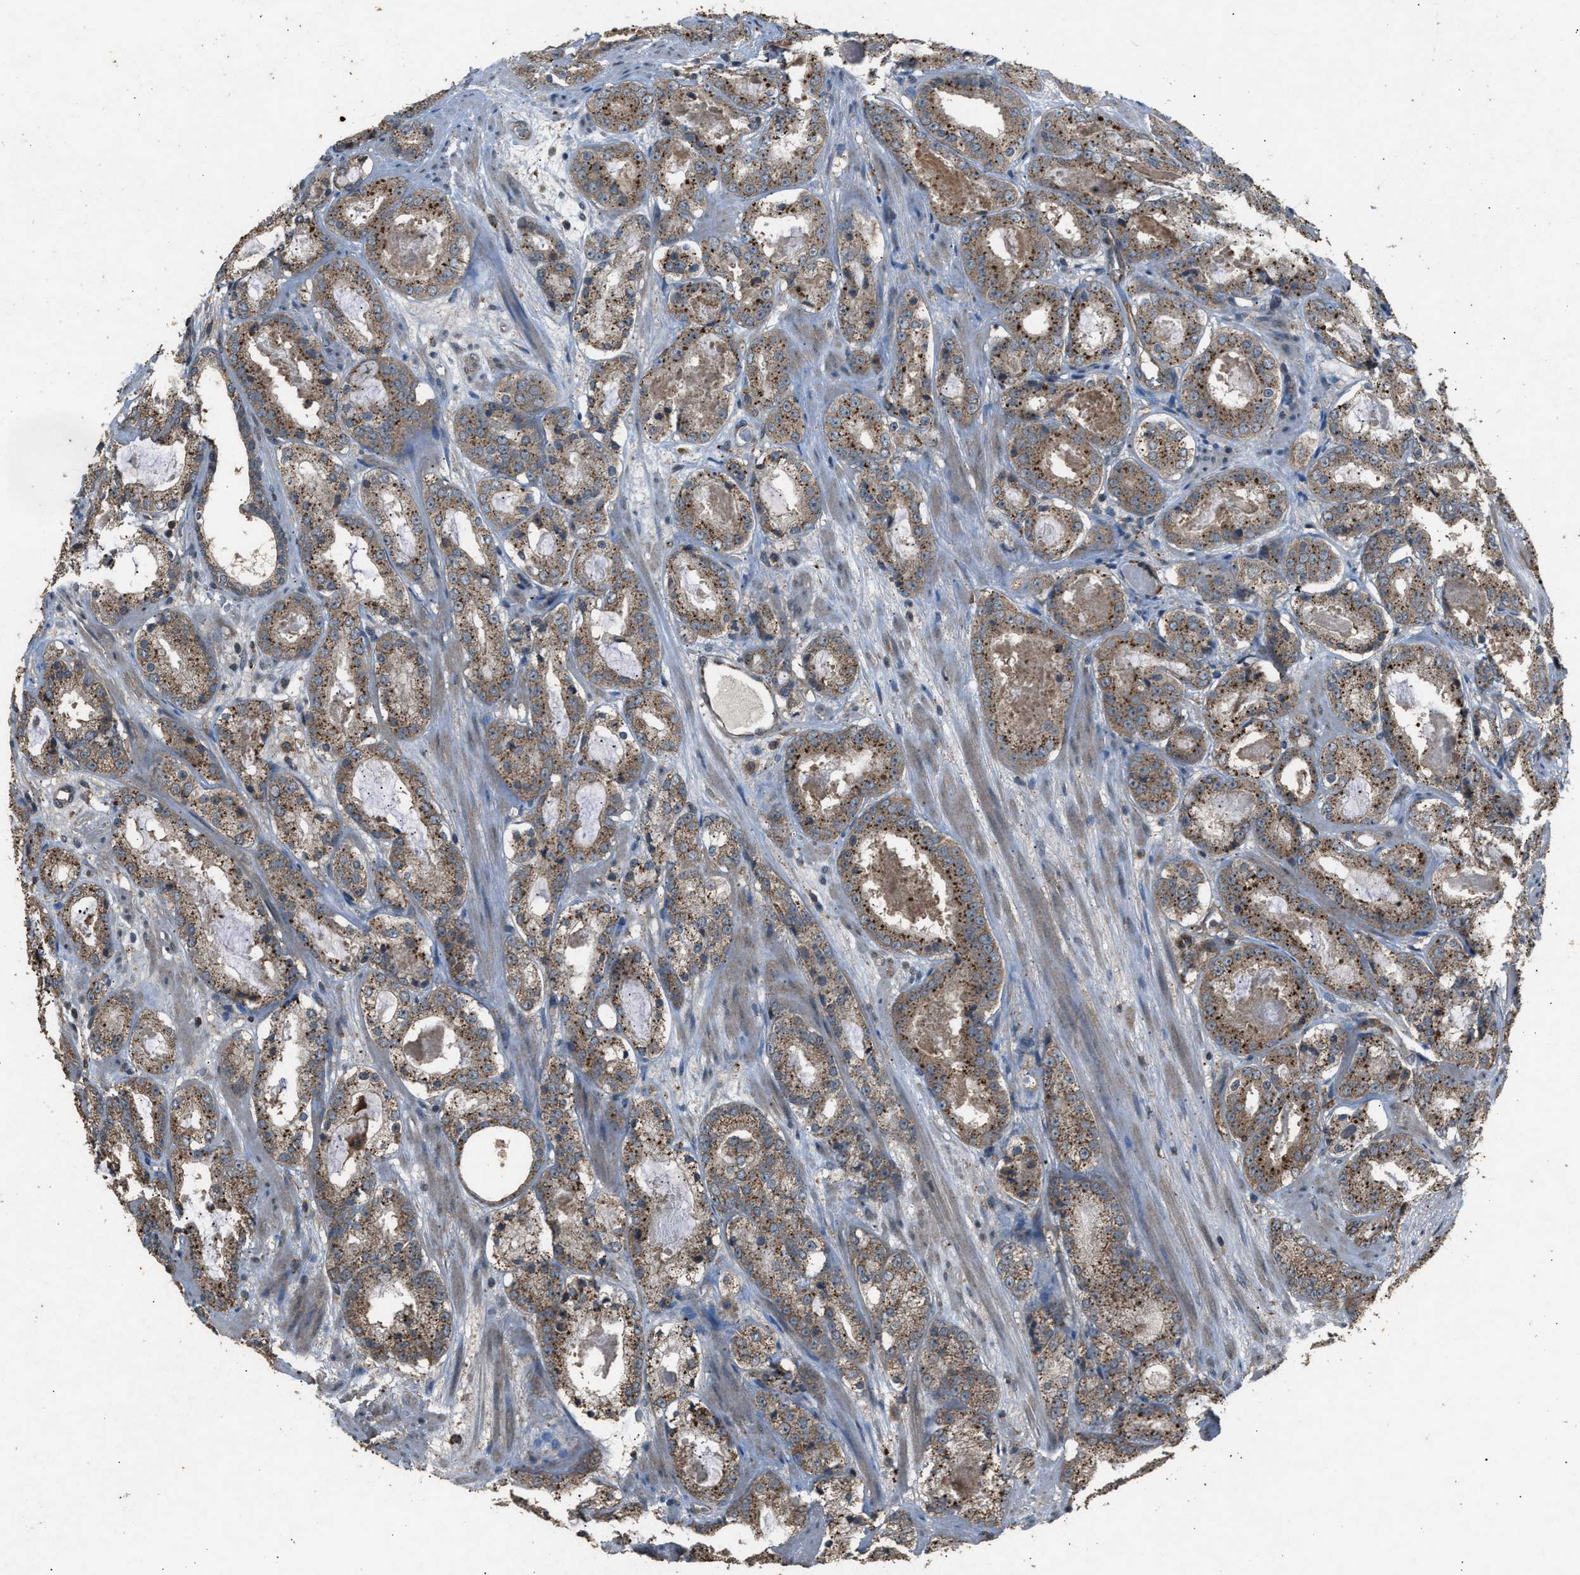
{"staining": {"intensity": "moderate", "quantity": ">75%", "location": "cytoplasmic/membranous"}, "tissue": "prostate cancer", "cell_type": "Tumor cells", "image_type": "cancer", "snomed": [{"axis": "morphology", "description": "Adenocarcinoma, Low grade"}, {"axis": "topography", "description": "Prostate"}], "caption": "The micrograph reveals a brown stain indicating the presence of a protein in the cytoplasmic/membranous of tumor cells in low-grade adenocarcinoma (prostate). The staining was performed using DAB, with brown indicating positive protein expression. Nuclei are stained blue with hematoxylin.", "gene": "PSMD1", "patient": {"sex": "male", "age": 69}}